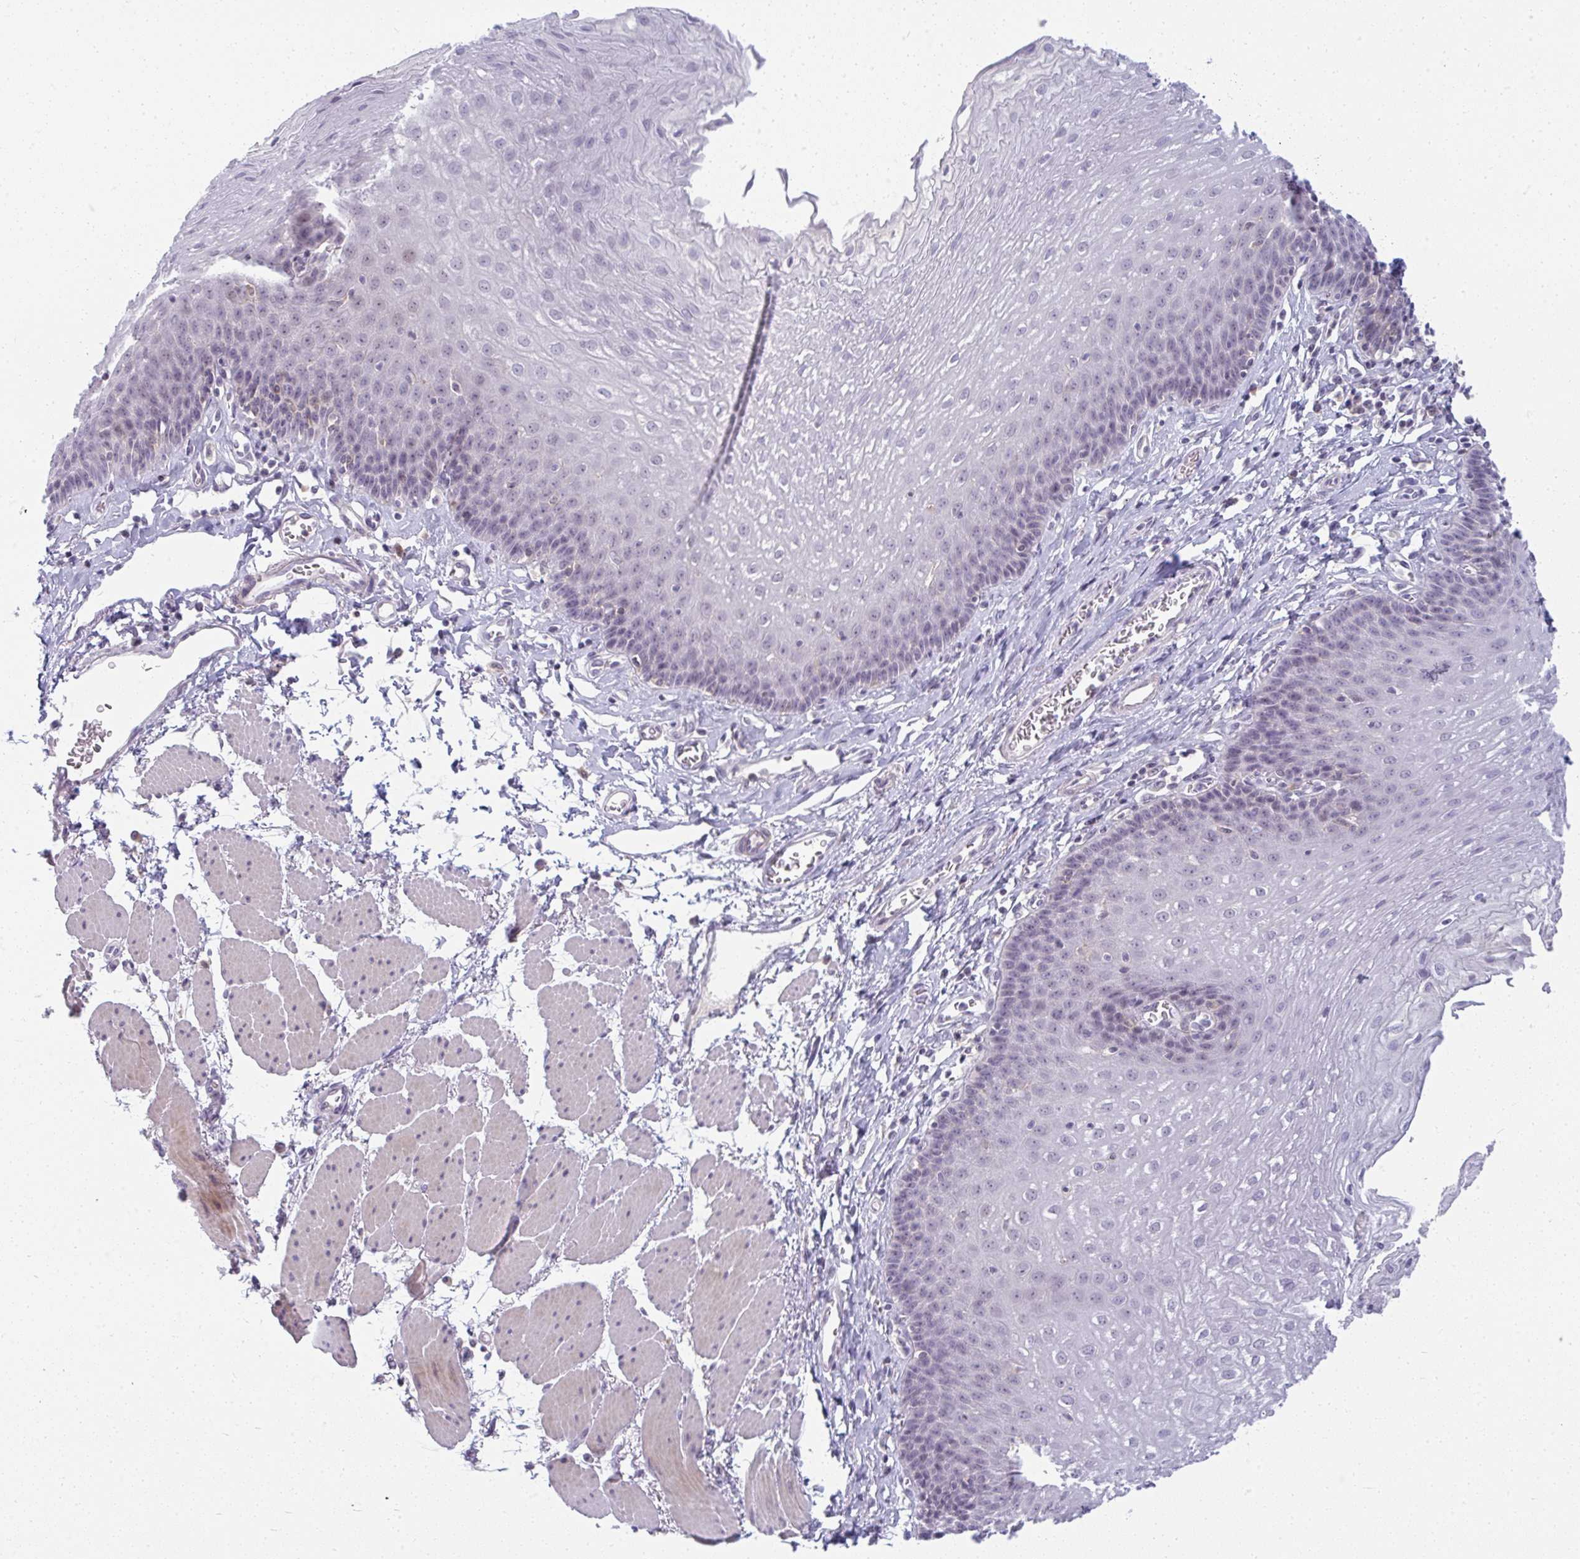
{"staining": {"intensity": "weak", "quantity": "<25%", "location": "nuclear"}, "tissue": "esophagus", "cell_type": "Squamous epithelial cells", "image_type": "normal", "snomed": [{"axis": "morphology", "description": "Normal tissue, NOS"}, {"axis": "topography", "description": "Esophagus"}], "caption": "Immunohistochemistry of unremarkable human esophagus shows no staining in squamous epithelial cells.", "gene": "PPFIA4", "patient": {"sex": "female", "age": 81}}